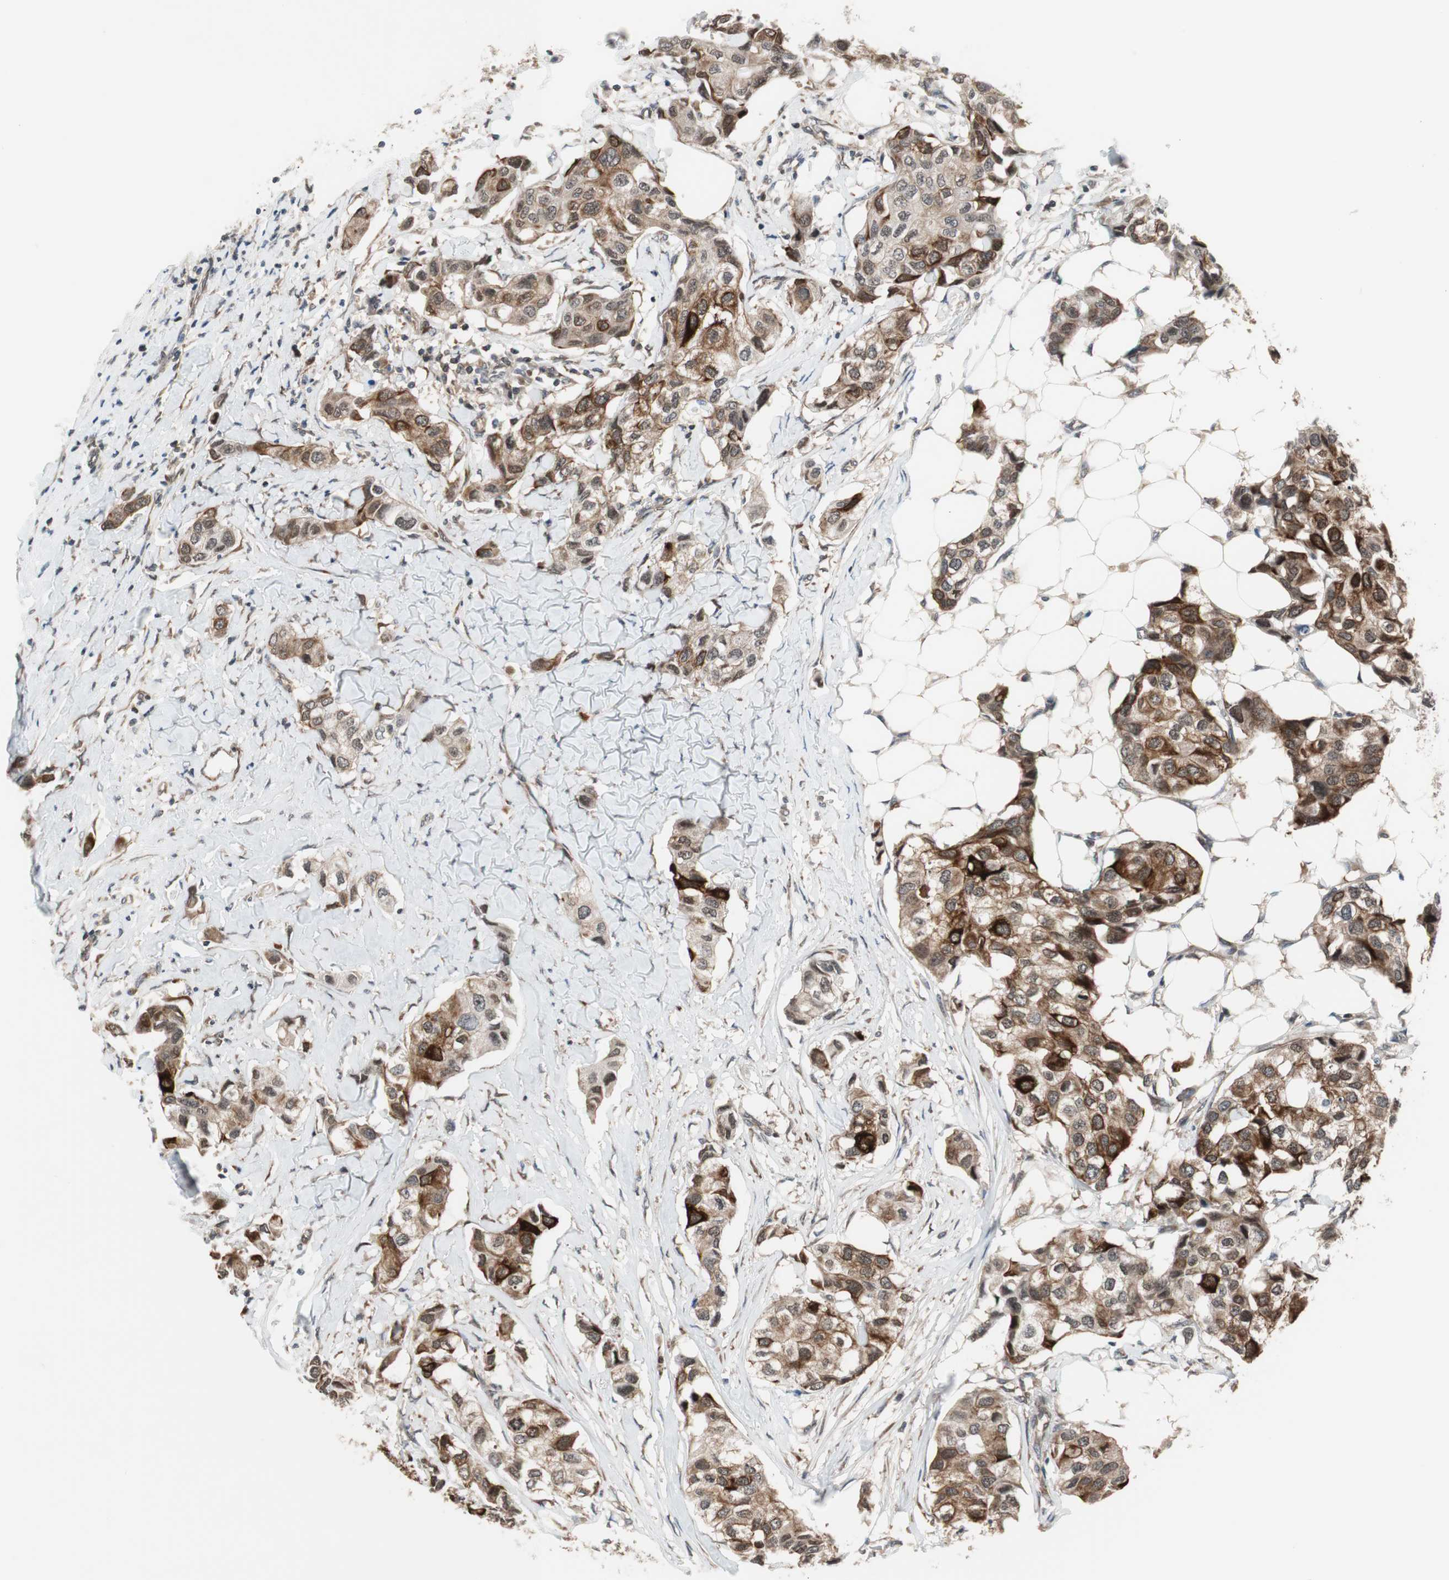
{"staining": {"intensity": "strong", "quantity": ">75%", "location": "cytoplasmic/membranous"}, "tissue": "breast cancer", "cell_type": "Tumor cells", "image_type": "cancer", "snomed": [{"axis": "morphology", "description": "Duct carcinoma"}, {"axis": "topography", "description": "Breast"}], "caption": "Immunohistochemistry (IHC) of breast cancer demonstrates high levels of strong cytoplasmic/membranous staining in about >75% of tumor cells.", "gene": "ZNF512B", "patient": {"sex": "female", "age": 80}}